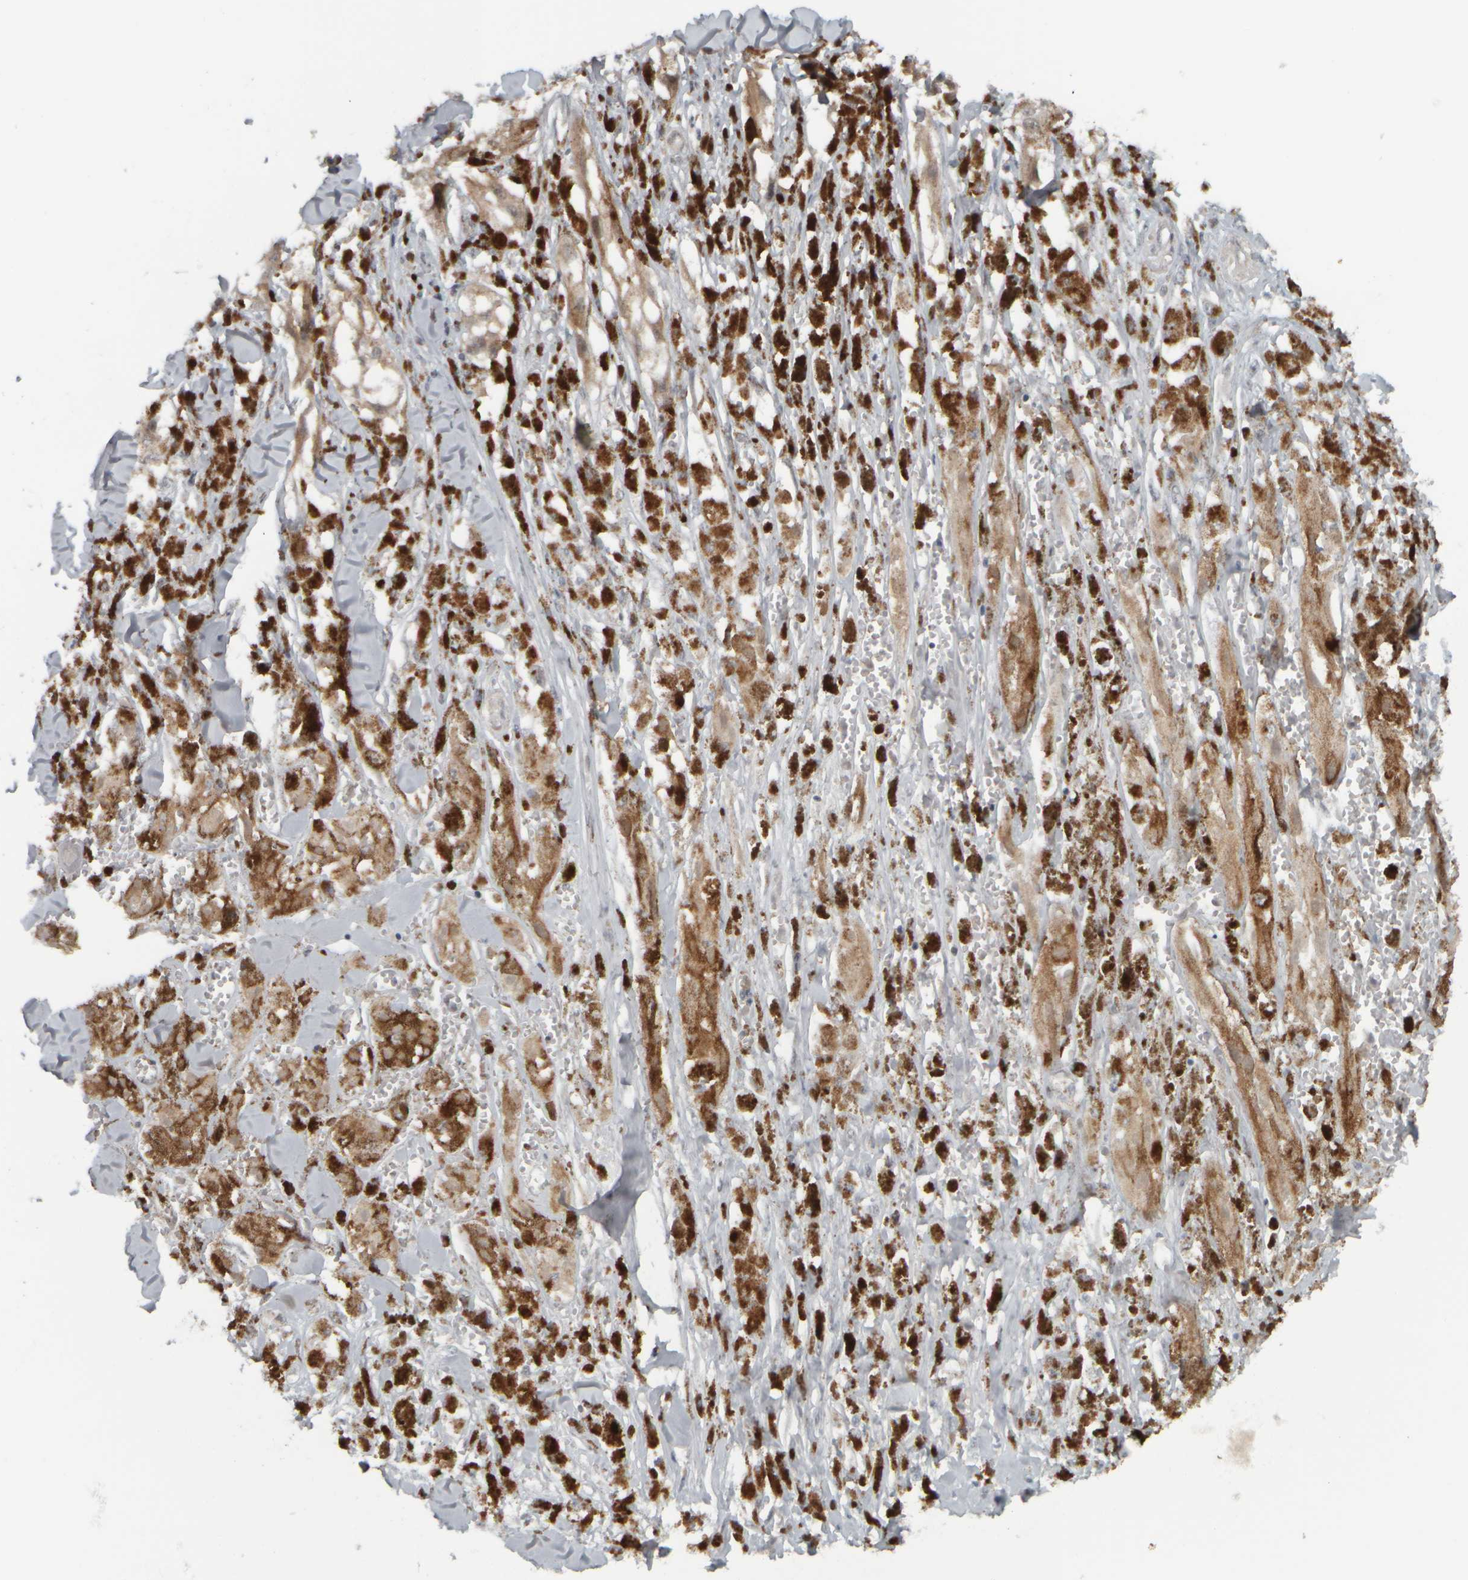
{"staining": {"intensity": "moderate", "quantity": ">75%", "location": "cytoplasmic/membranous"}, "tissue": "melanoma", "cell_type": "Tumor cells", "image_type": "cancer", "snomed": [{"axis": "morphology", "description": "Malignant melanoma, NOS"}, {"axis": "topography", "description": "Skin"}], "caption": "Protein expression by IHC shows moderate cytoplasmic/membranous expression in approximately >75% of tumor cells in melanoma. The protein is shown in brown color, while the nuclei are stained blue.", "gene": "NAPG", "patient": {"sex": "male", "age": 88}}